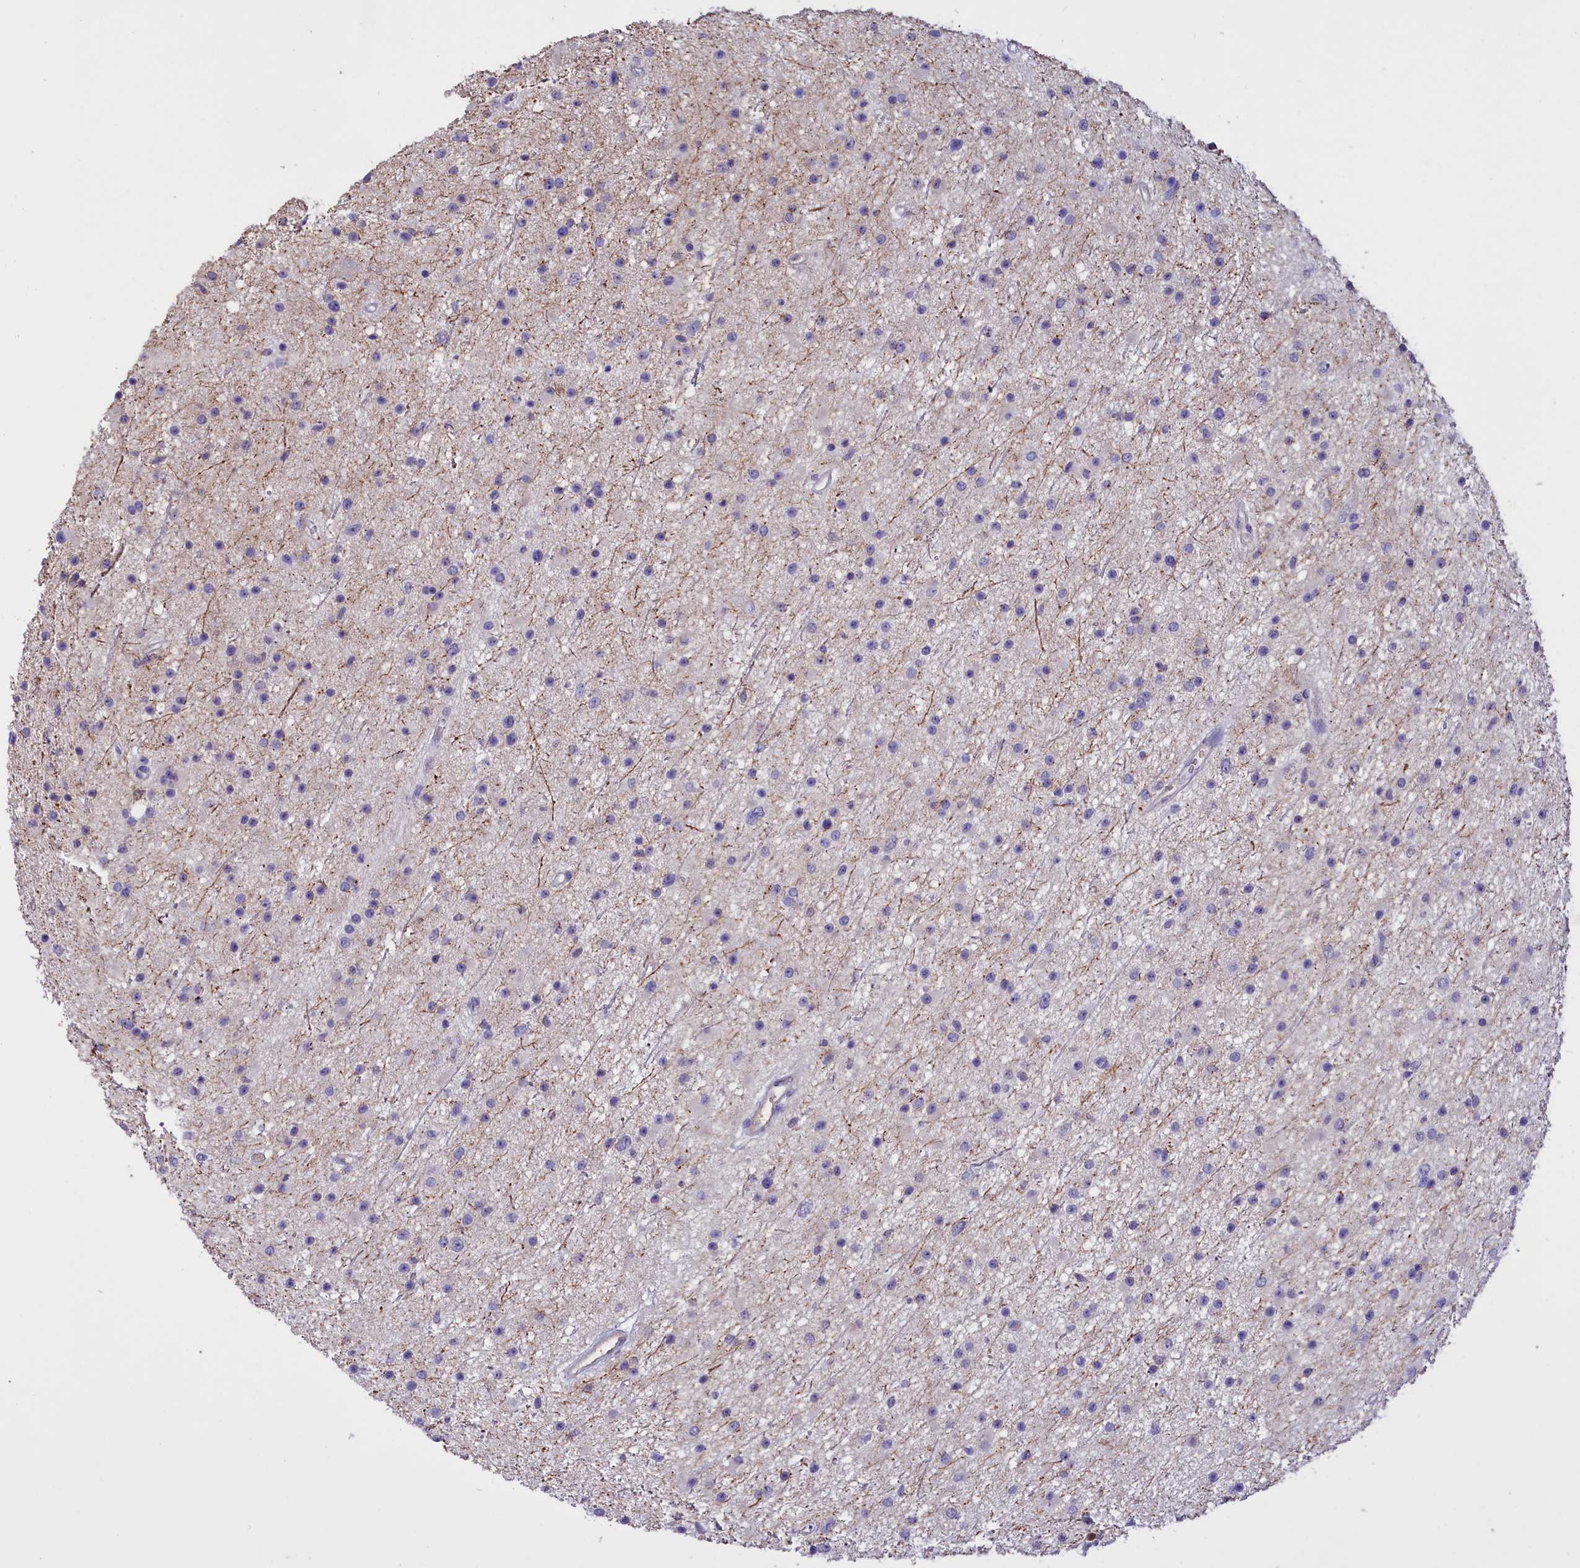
{"staining": {"intensity": "negative", "quantity": "none", "location": "none"}, "tissue": "glioma", "cell_type": "Tumor cells", "image_type": "cancer", "snomed": [{"axis": "morphology", "description": "Glioma, malignant, Low grade"}, {"axis": "topography", "description": "Cerebral cortex"}], "caption": "This is an immunohistochemistry (IHC) micrograph of glioma. There is no staining in tumor cells.", "gene": "FAM149B1", "patient": {"sex": "female", "age": 39}}